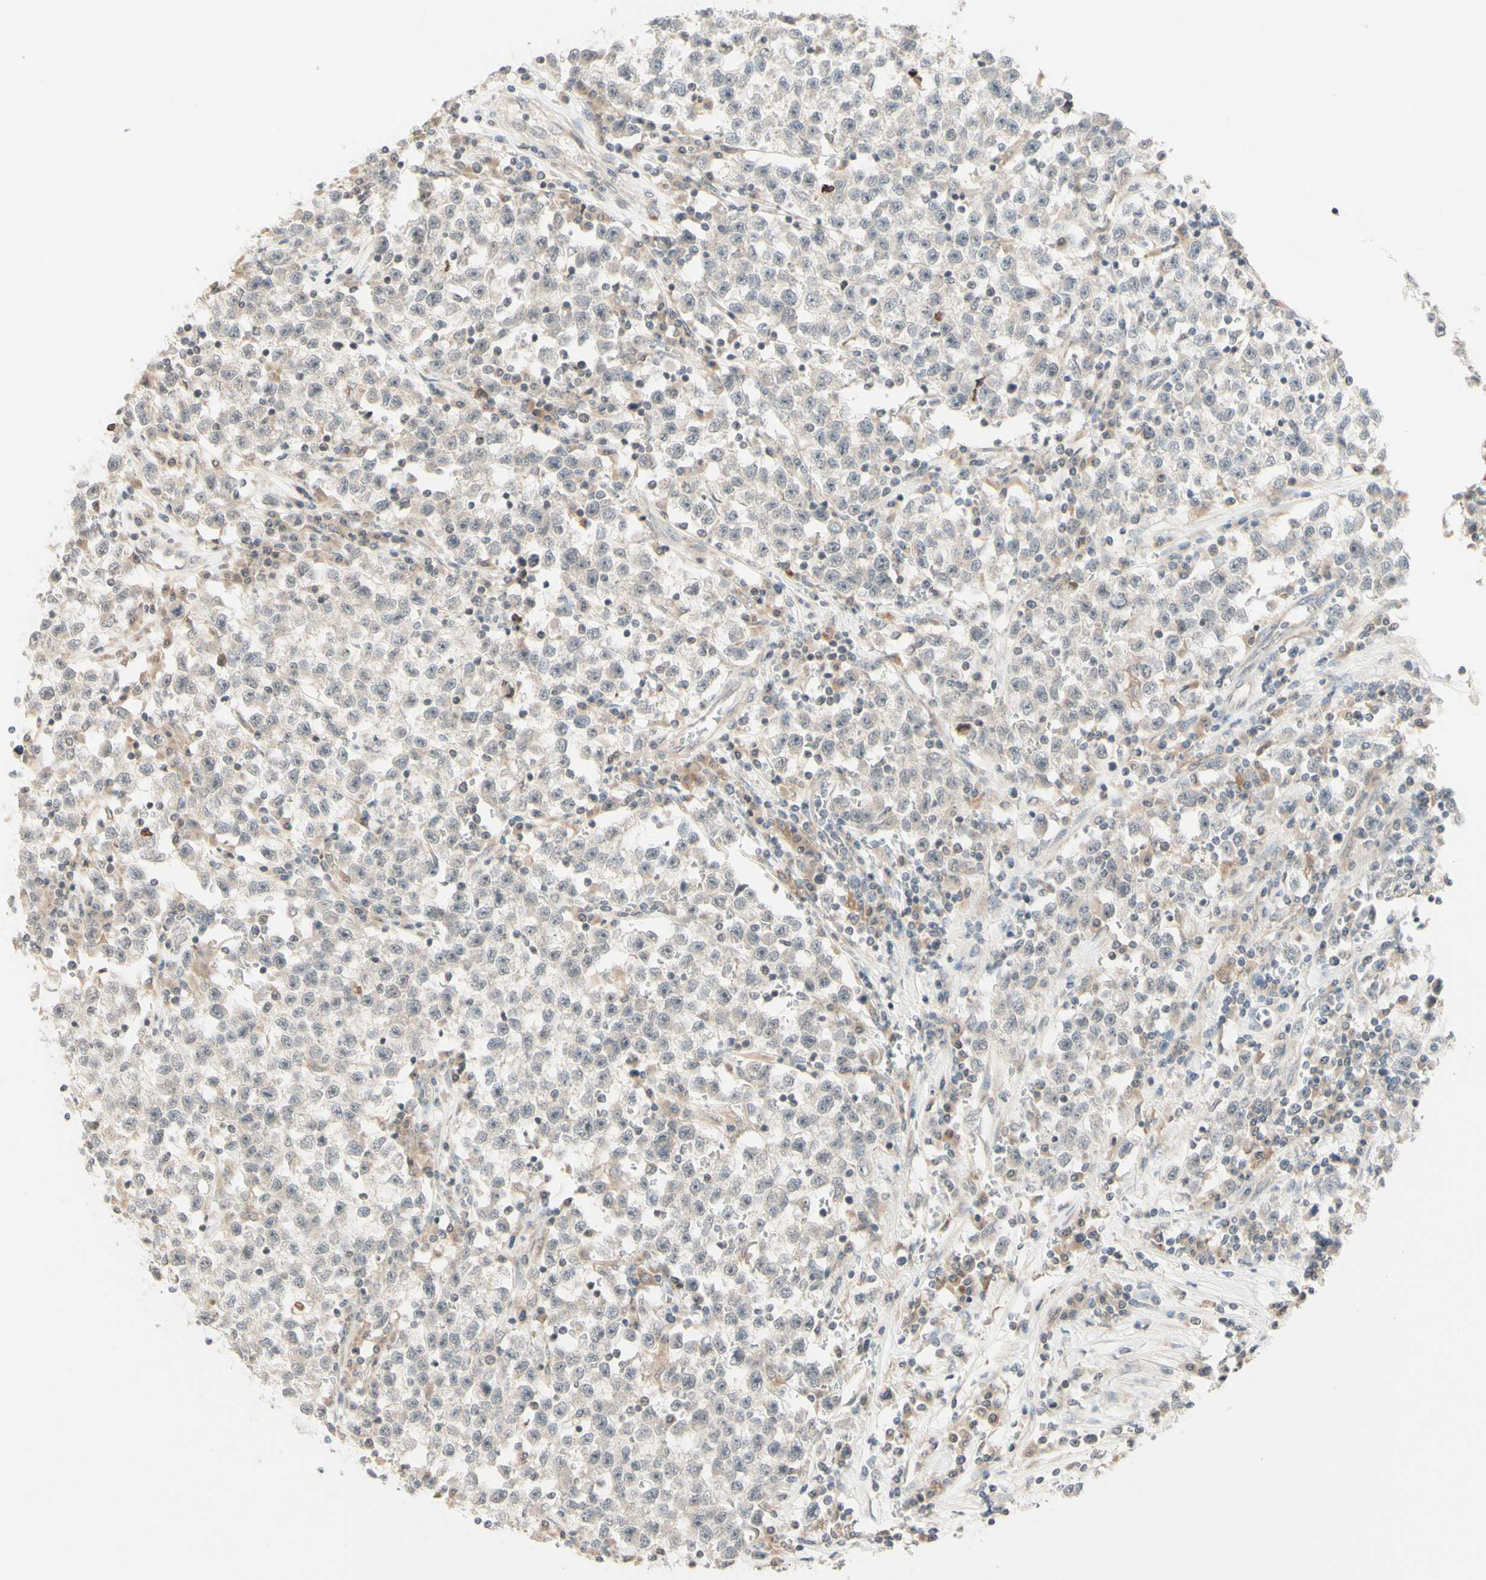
{"staining": {"intensity": "negative", "quantity": "none", "location": "none"}, "tissue": "testis cancer", "cell_type": "Tumor cells", "image_type": "cancer", "snomed": [{"axis": "morphology", "description": "Seminoma, NOS"}, {"axis": "topography", "description": "Testis"}], "caption": "This is an immunohistochemistry image of testis seminoma. There is no positivity in tumor cells.", "gene": "ZW10", "patient": {"sex": "male", "age": 22}}